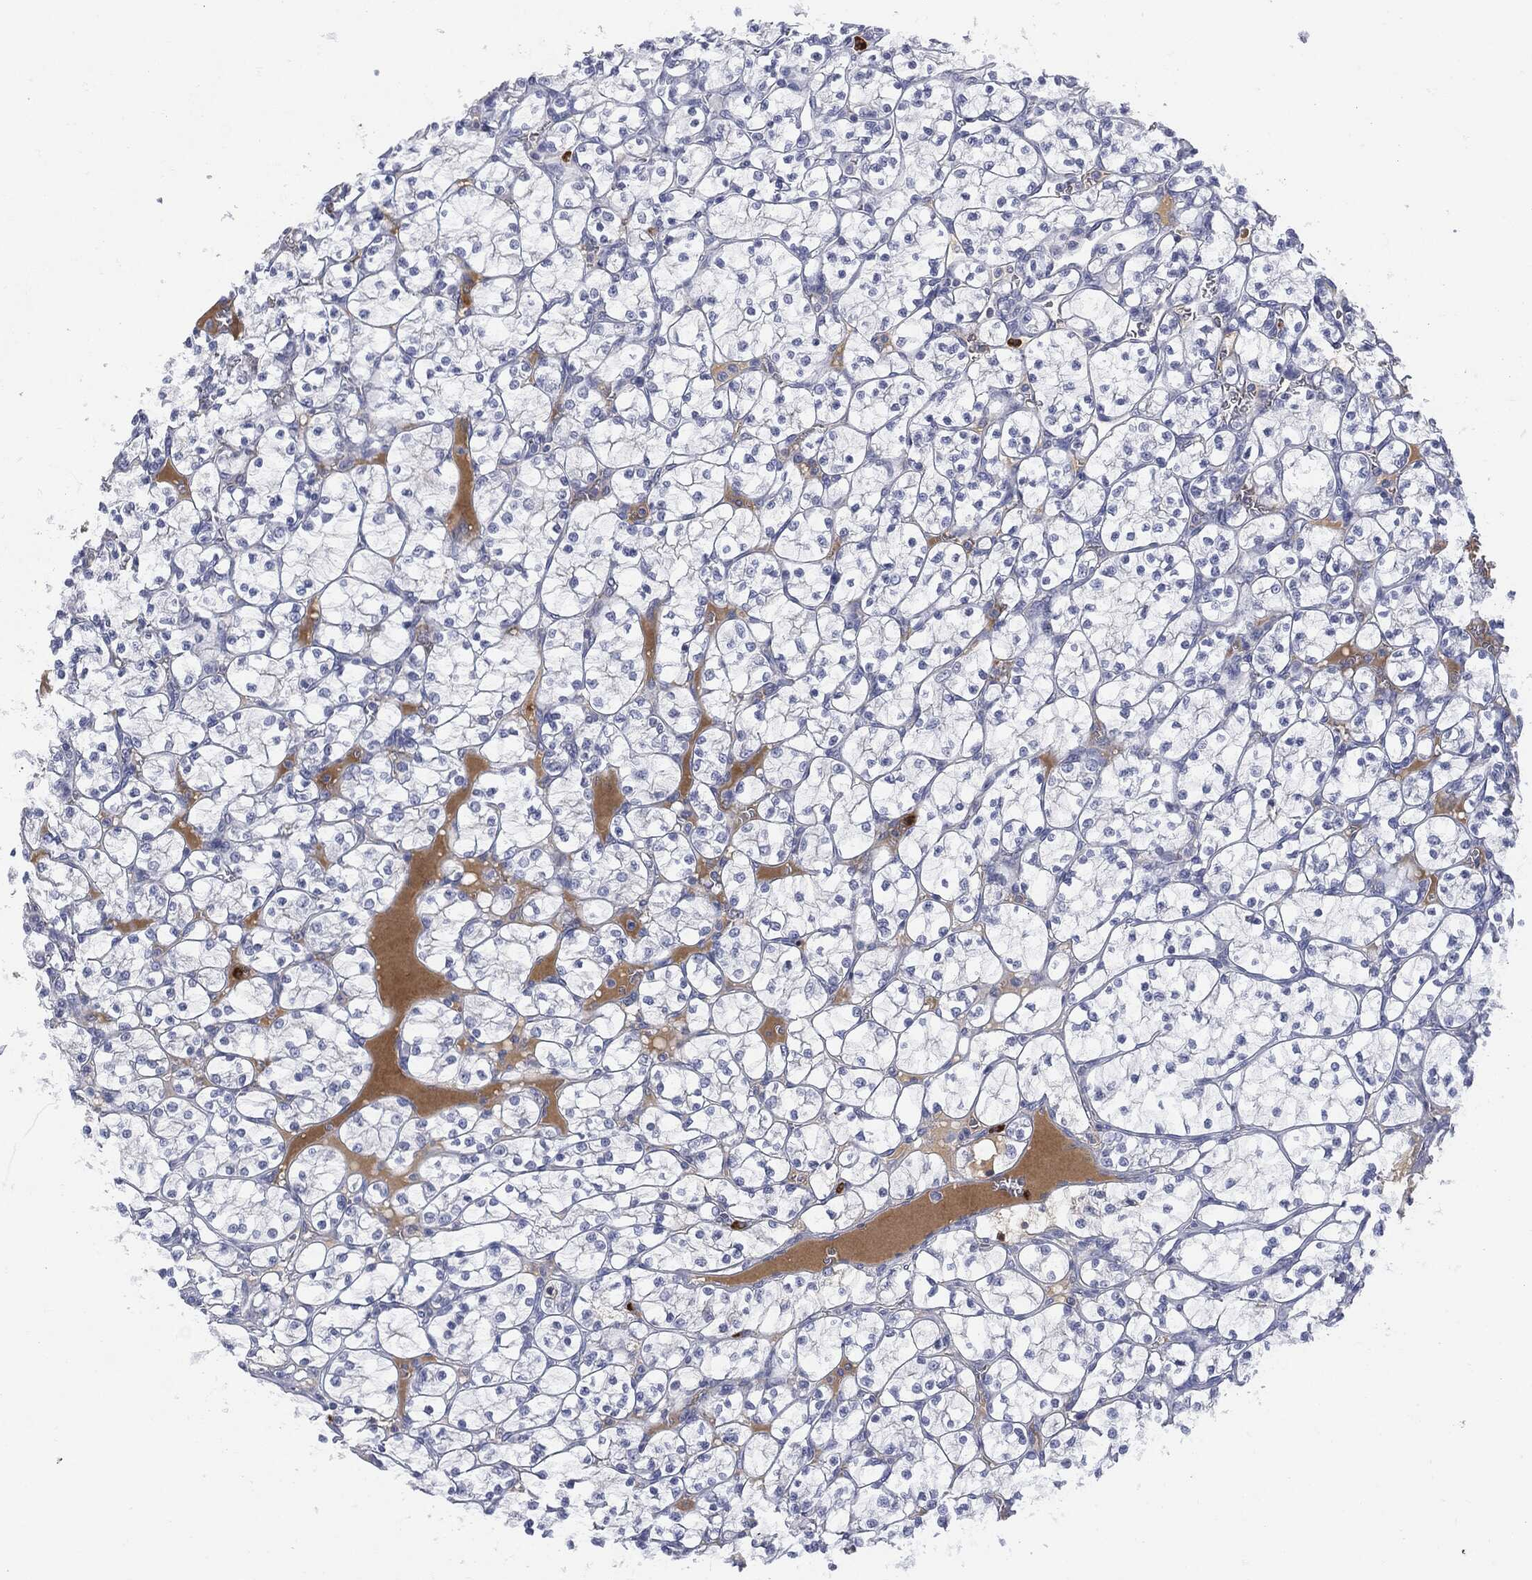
{"staining": {"intensity": "negative", "quantity": "none", "location": "none"}, "tissue": "renal cancer", "cell_type": "Tumor cells", "image_type": "cancer", "snomed": [{"axis": "morphology", "description": "Adenocarcinoma, NOS"}, {"axis": "topography", "description": "Kidney"}], "caption": "An IHC micrograph of renal cancer (adenocarcinoma) is shown. There is no staining in tumor cells of renal cancer (adenocarcinoma).", "gene": "BTK", "patient": {"sex": "female", "age": 89}}